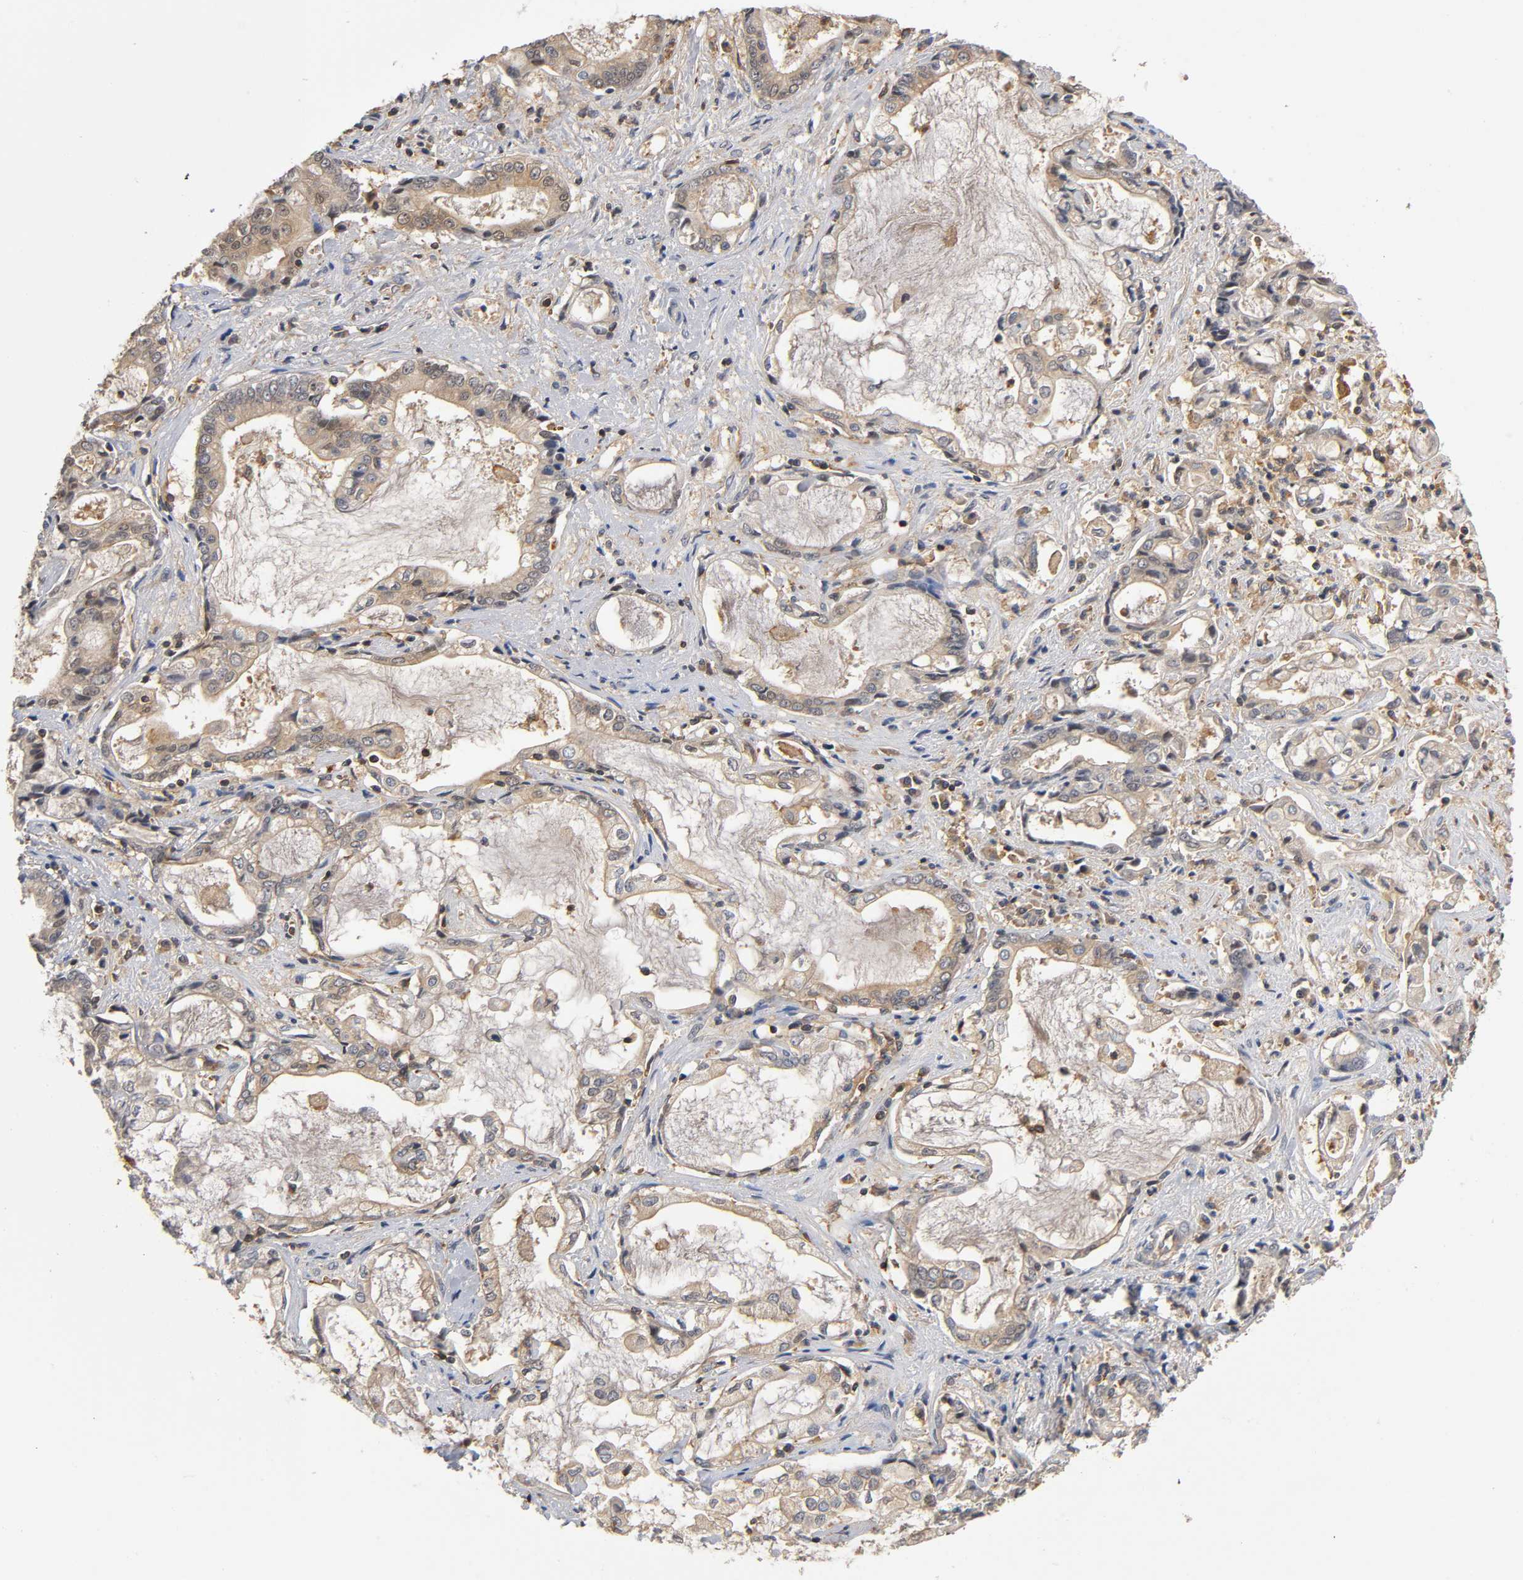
{"staining": {"intensity": "moderate", "quantity": ">75%", "location": "cytoplasmic/membranous,nuclear"}, "tissue": "liver cancer", "cell_type": "Tumor cells", "image_type": "cancer", "snomed": [{"axis": "morphology", "description": "Cholangiocarcinoma"}, {"axis": "topography", "description": "Liver"}], "caption": "DAB immunohistochemical staining of liver cancer demonstrates moderate cytoplasmic/membranous and nuclear protein expression in about >75% of tumor cells. Ihc stains the protein of interest in brown and the nuclei are stained blue.", "gene": "ACTR2", "patient": {"sex": "male", "age": 57}}